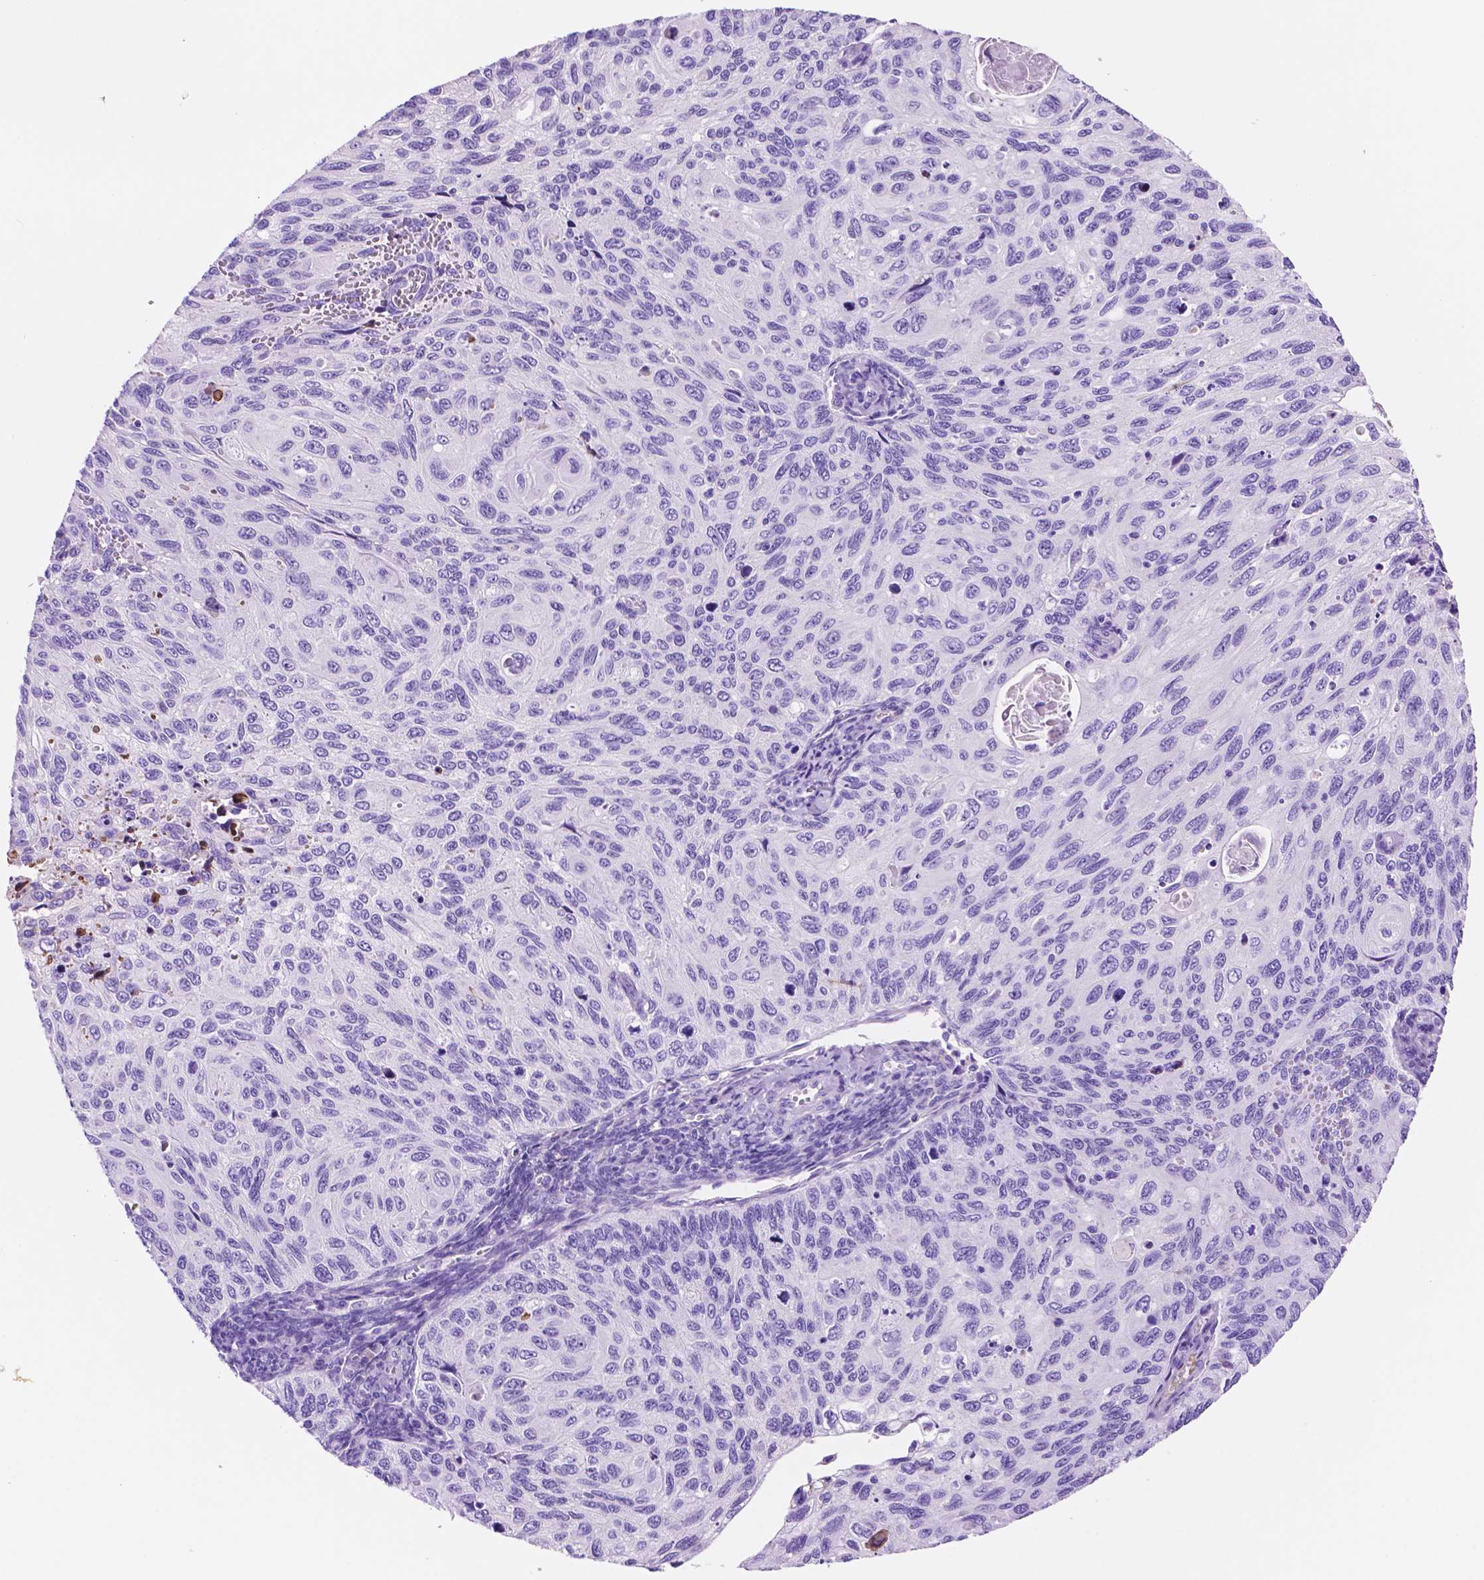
{"staining": {"intensity": "negative", "quantity": "none", "location": "none"}, "tissue": "cervical cancer", "cell_type": "Tumor cells", "image_type": "cancer", "snomed": [{"axis": "morphology", "description": "Squamous cell carcinoma, NOS"}, {"axis": "topography", "description": "Cervix"}], "caption": "The immunohistochemistry (IHC) photomicrograph has no significant expression in tumor cells of cervical squamous cell carcinoma tissue.", "gene": "FOXB2", "patient": {"sex": "female", "age": 70}}